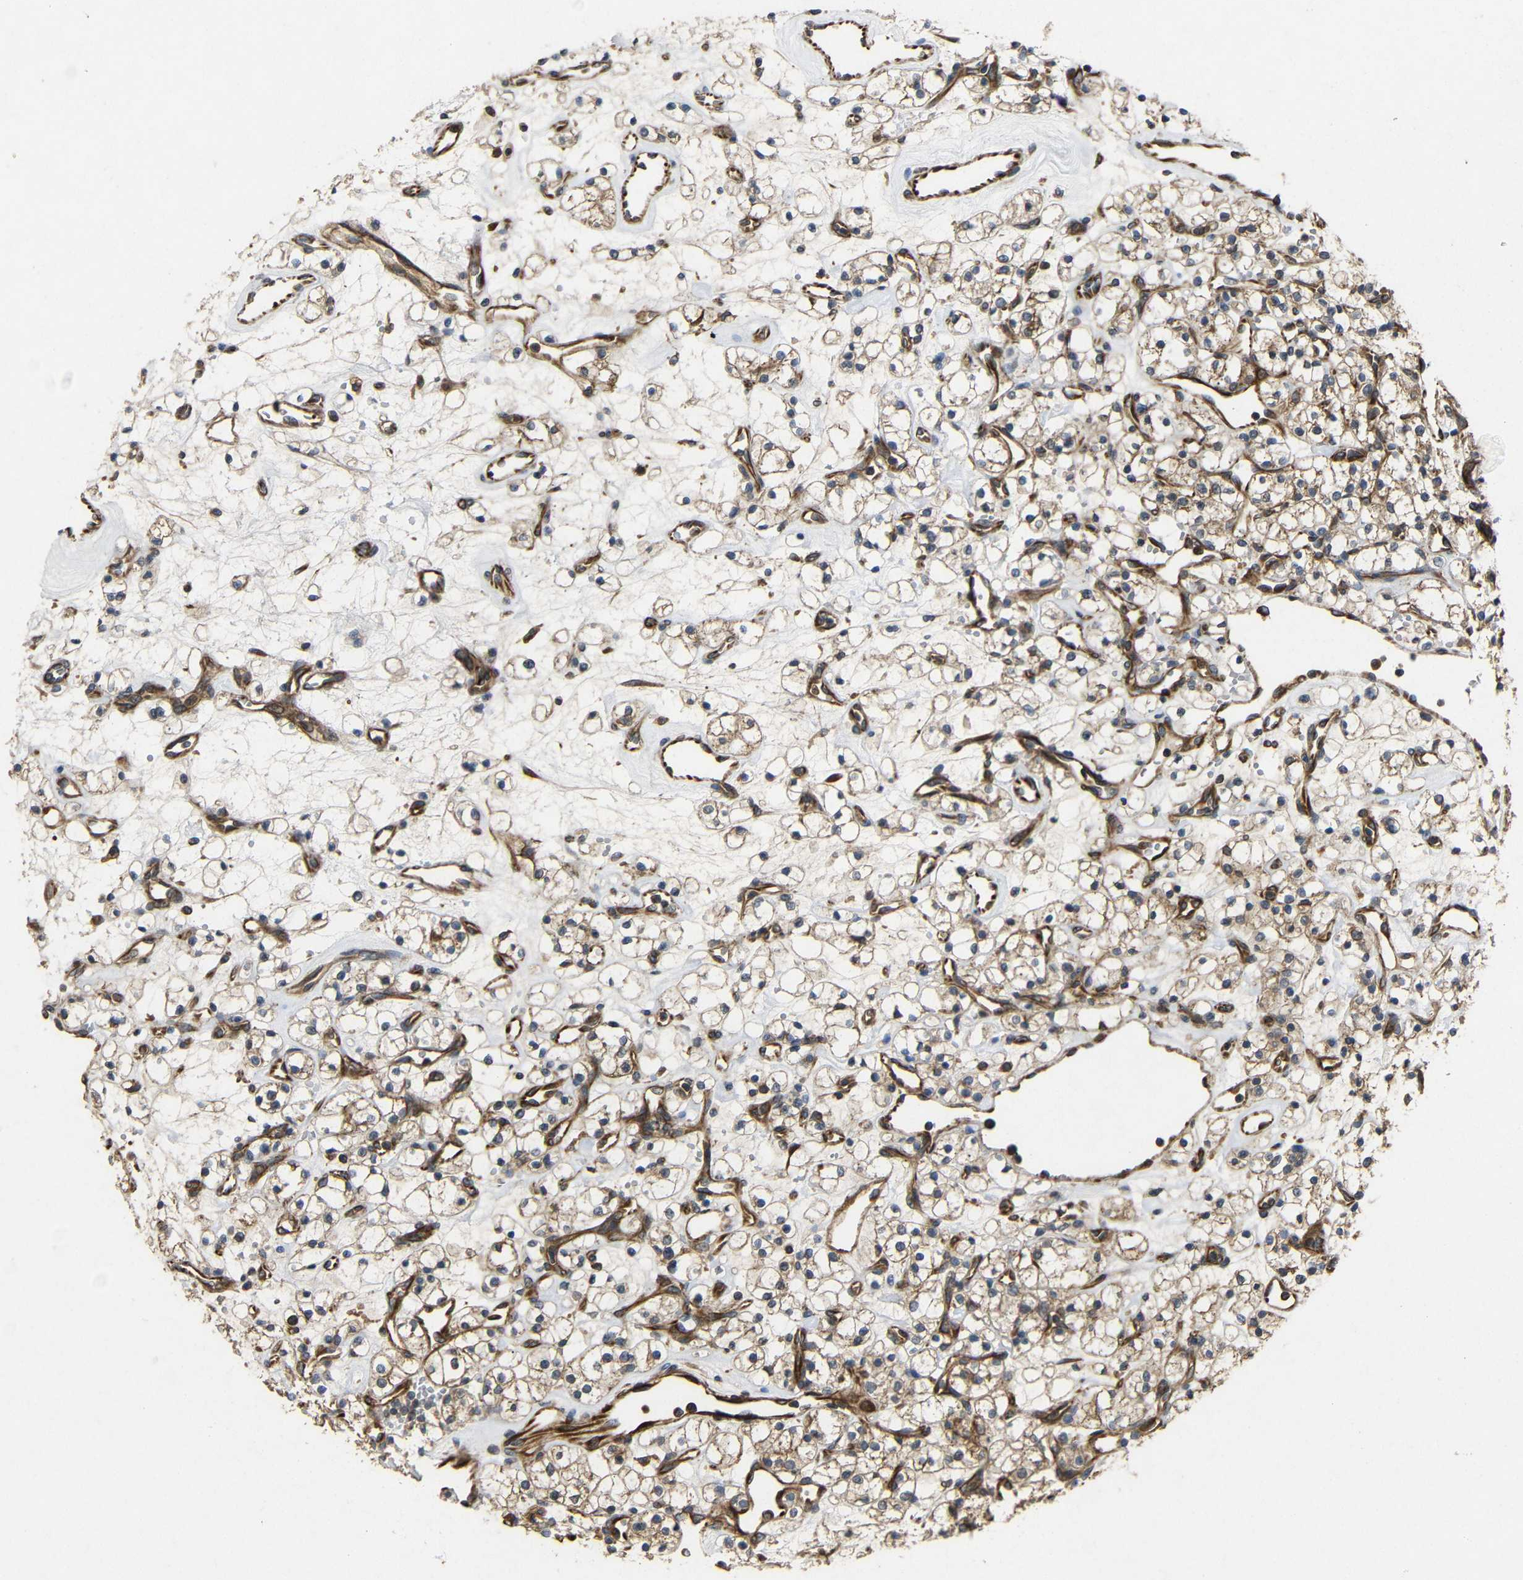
{"staining": {"intensity": "moderate", "quantity": ">75%", "location": "cytoplasmic/membranous"}, "tissue": "renal cancer", "cell_type": "Tumor cells", "image_type": "cancer", "snomed": [{"axis": "morphology", "description": "Adenocarcinoma, NOS"}, {"axis": "topography", "description": "Kidney"}], "caption": "This micrograph demonstrates renal cancer (adenocarcinoma) stained with immunohistochemistry (IHC) to label a protein in brown. The cytoplasmic/membranous of tumor cells show moderate positivity for the protein. Nuclei are counter-stained blue.", "gene": "EIF2S1", "patient": {"sex": "female", "age": 60}}